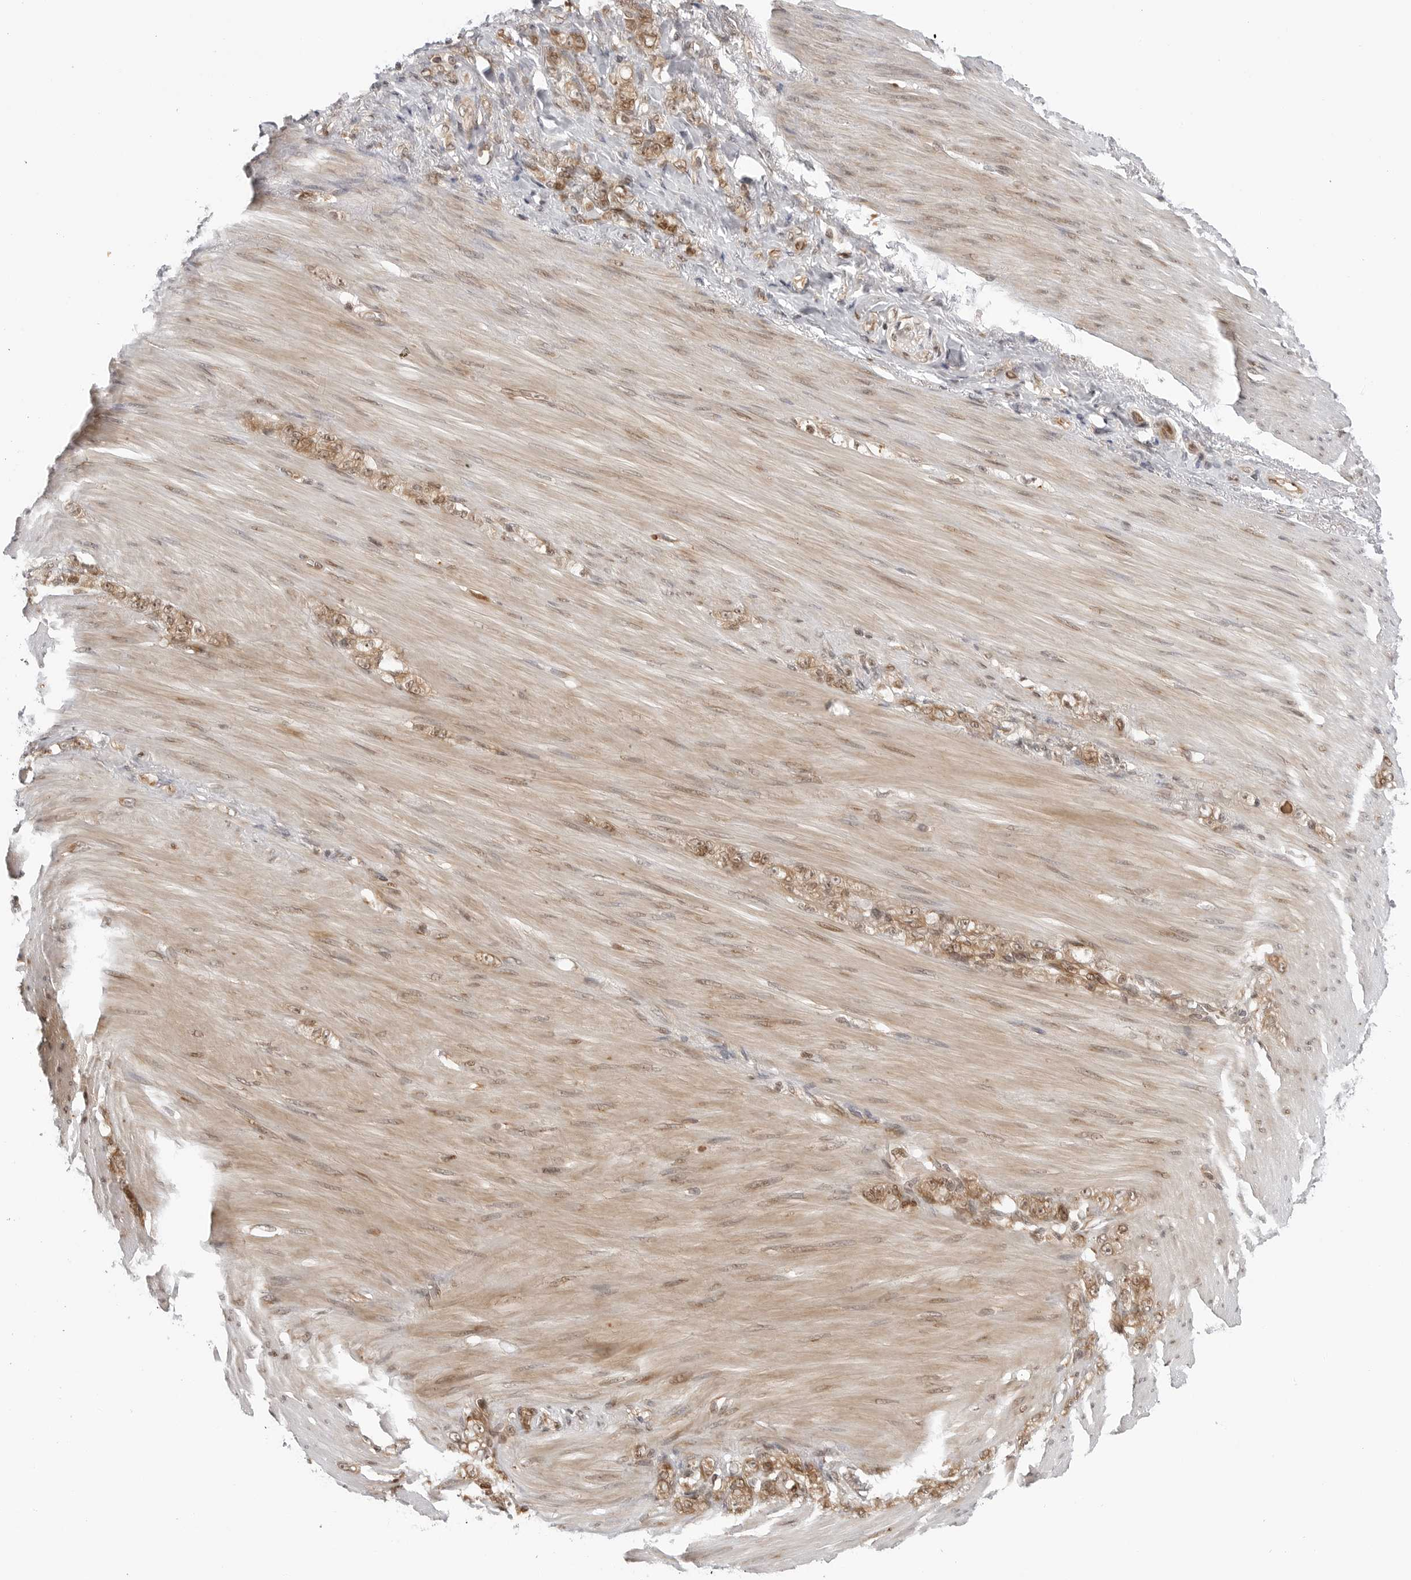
{"staining": {"intensity": "moderate", "quantity": ">75%", "location": "cytoplasmic/membranous,nuclear"}, "tissue": "stomach cancer", "cell_type": "Tumor cells", "image_type": "cancer", "snomed": [{"axis": "morphology", "description": "Normal tissue, NOS"}, {"axis": "morphology", "description": "Adenocarcinoma, NOS"}, {"axis": "topography", "description": "Stomach"}], "caption": "Protein positivity by immunohistochemistry reveals moderate cytoplasmic/membranous and nuclear staining in approximately >75% of tumor cells in stomach cancer (adenocarcinoma).", "gene": "TIPRL", "patient": {"sex": "male", "age": 82}}